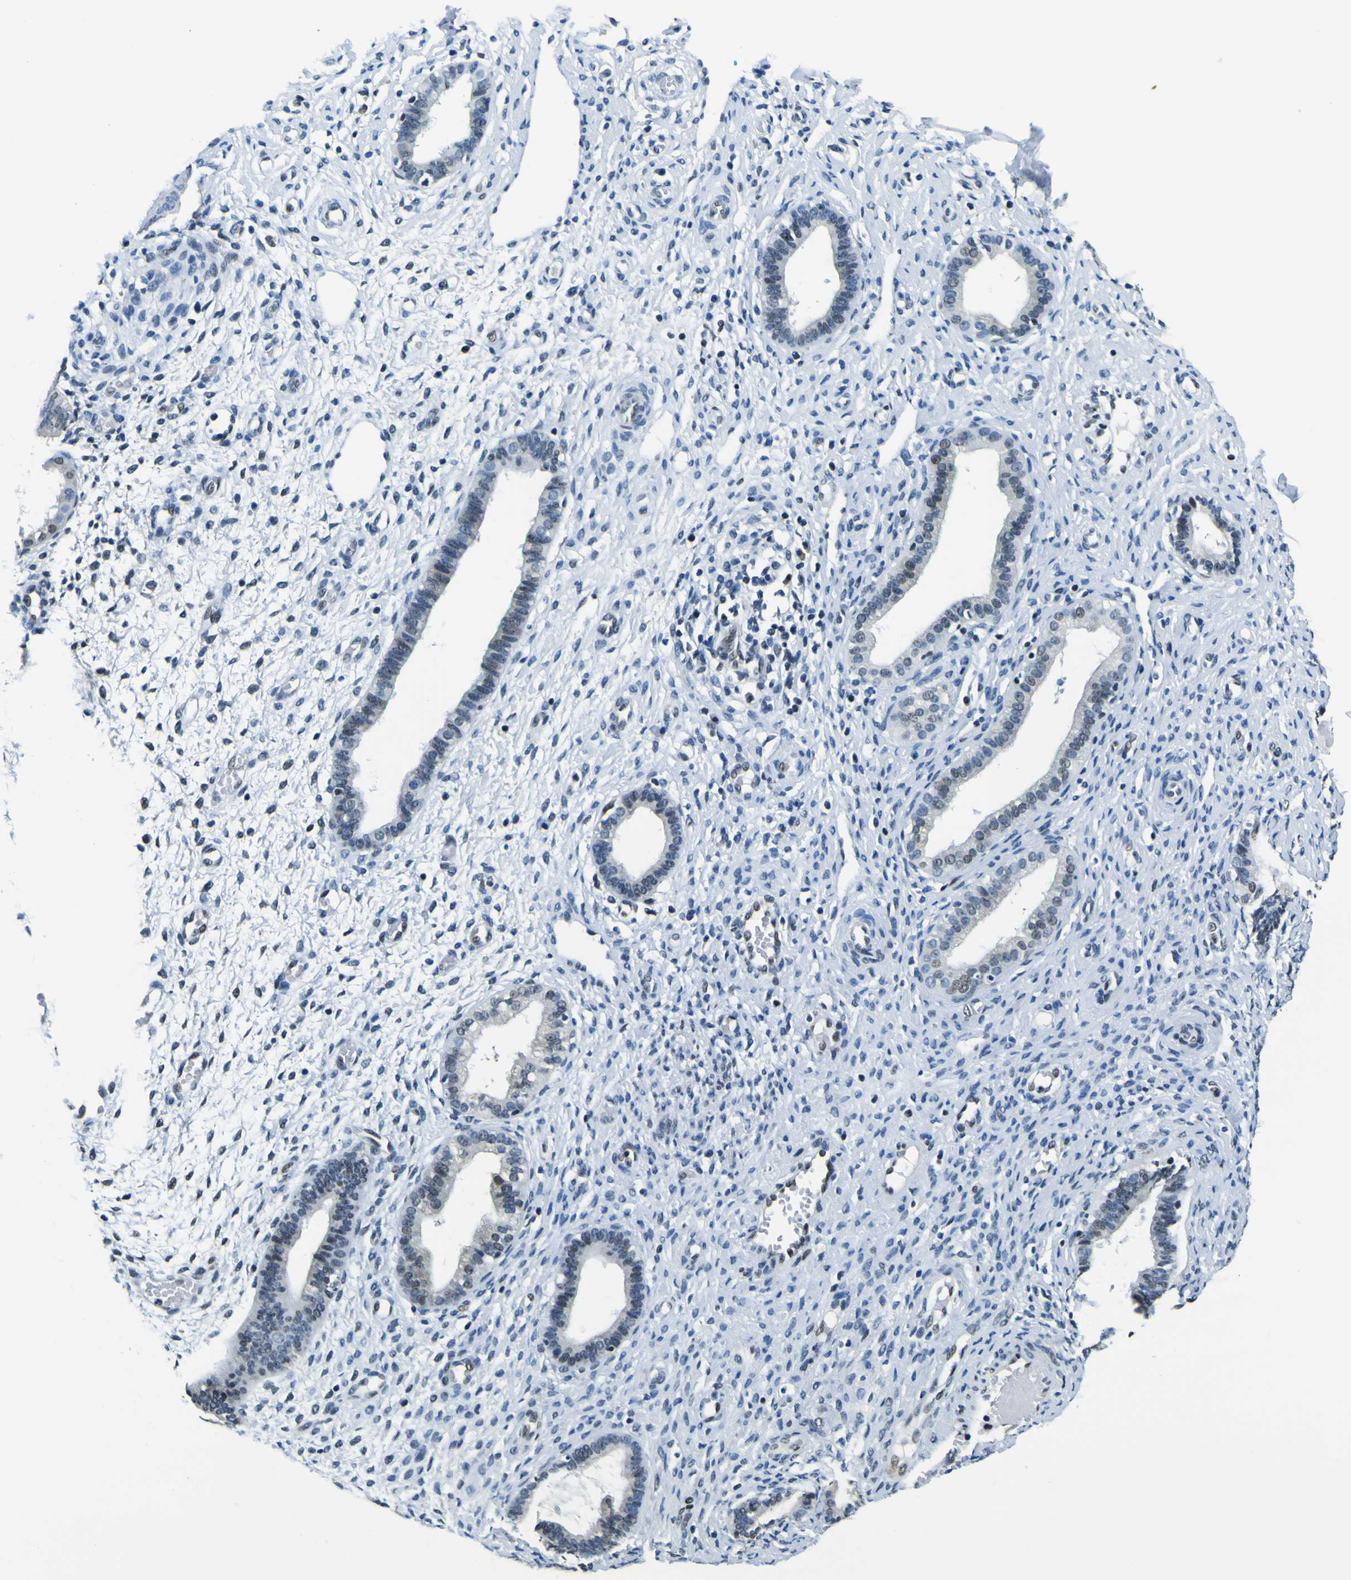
{"staining": {"intensity": "weak", "quantity": "<25%", "location": "nuclear"}, "tissue": "endometrium", "cell_type": "Cells in endometrial stroma", "image_type": "normal", "snomed": [{"axis": "morphology", "description": "Normal tissue, NOS"}, {"axis": "topography", "description": "Endometrium"}], "caption": "DAB immunohistochemical staining of normal endometrium displays no significant staining in cells in endometrial stroma.", "gene": "SP1", "patient": {"sex": "female", "age": 61}}